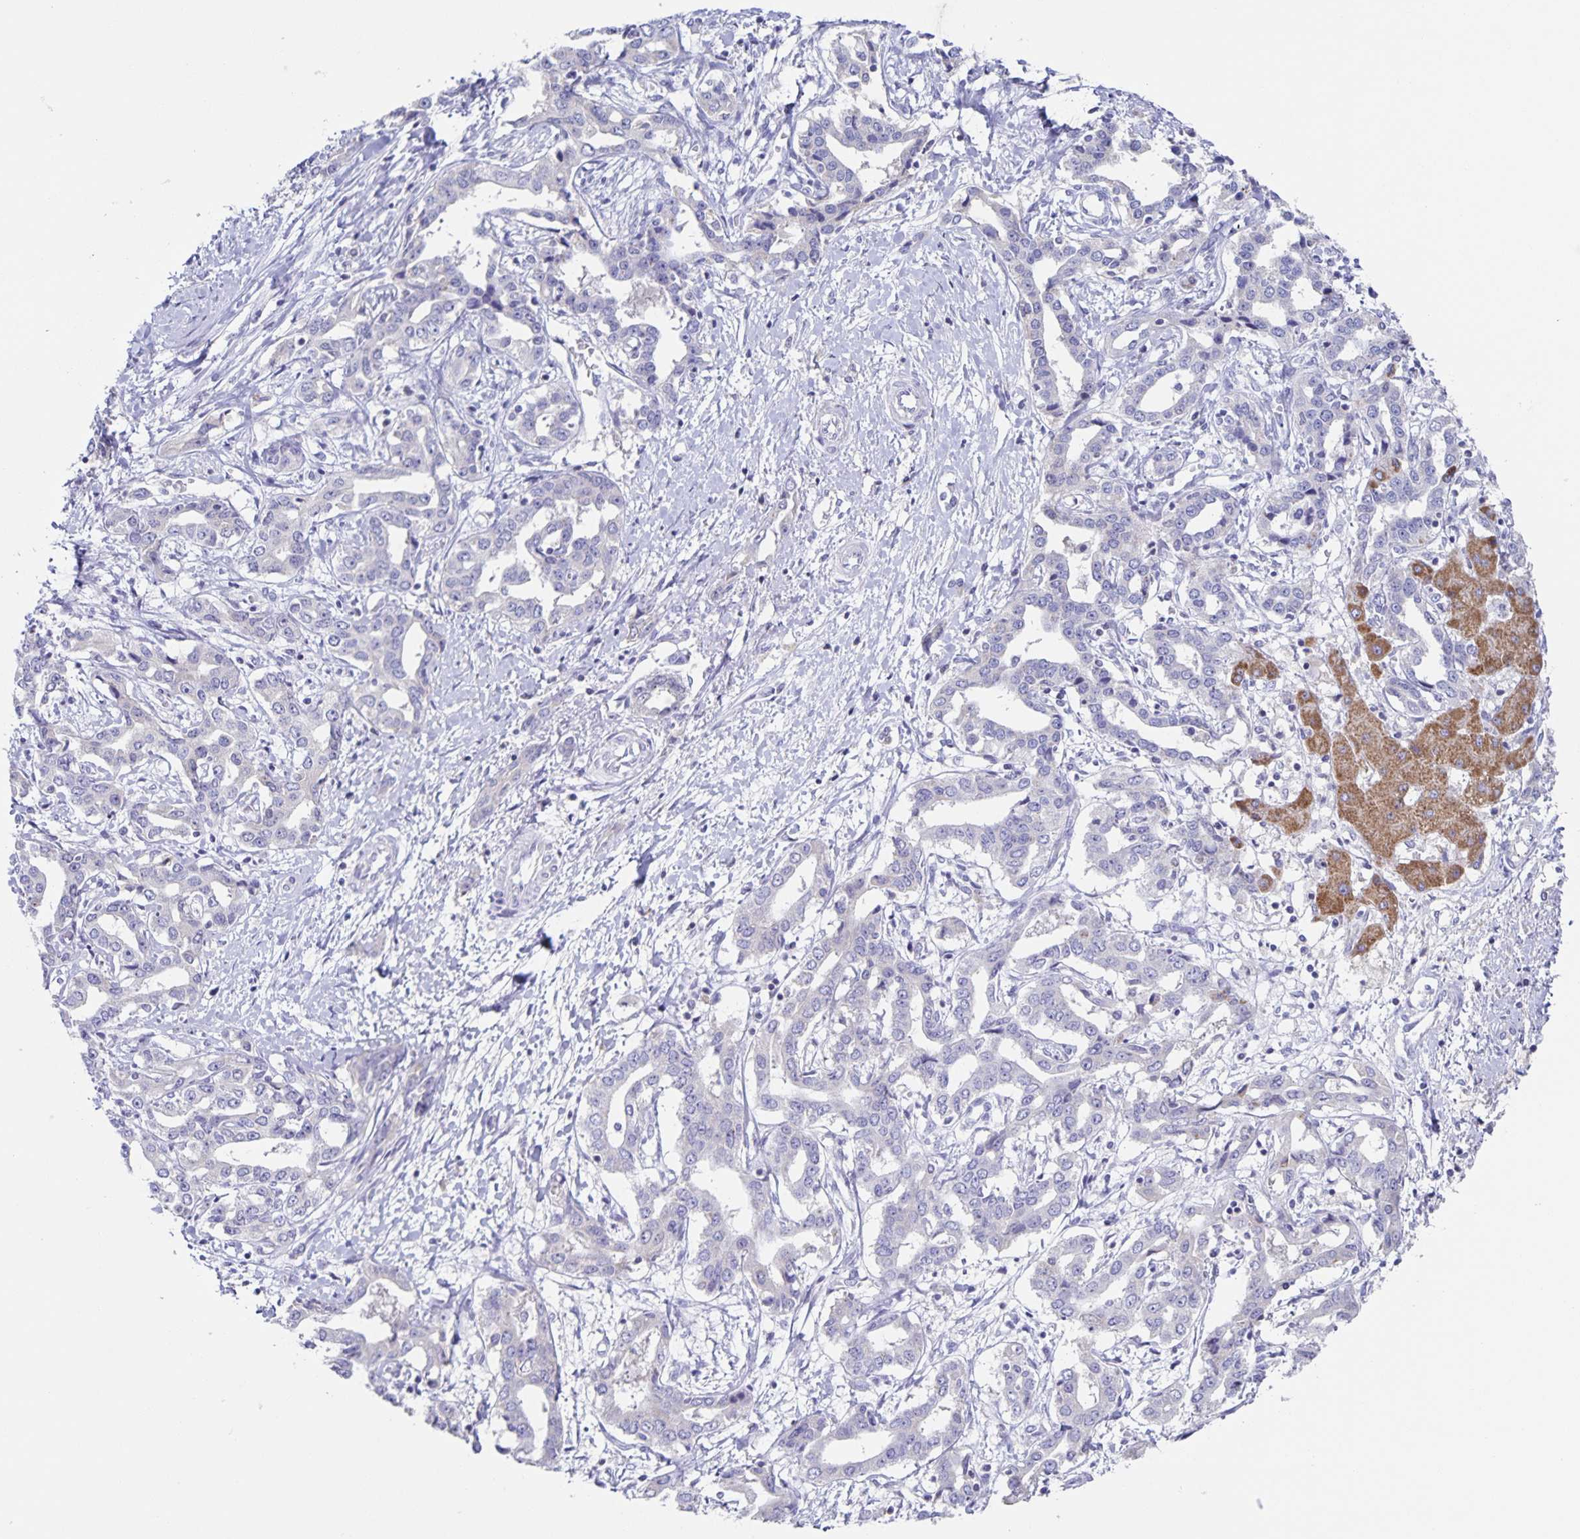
{"staining": {"intensity": "negative", "quantity": "none", "location": "none"}, "tissue": "liver cancer", "cell_type": "Tumor cells", "image_type": "cancer", "snomed": [{"axis": "morphology", "description": "Cholangiocarcinoma"}, {"axis": "topography", "description": "Liver"}], "caption": "High magnification brightfield microscopy of cholangiocarcinoma (liver) stained with DAB (brown) and counterstained with hematoxylin (blue): tumor cells show no significant staining.", "gene": "RPL36A", "patient": {"sex": "male", "age": 59}}